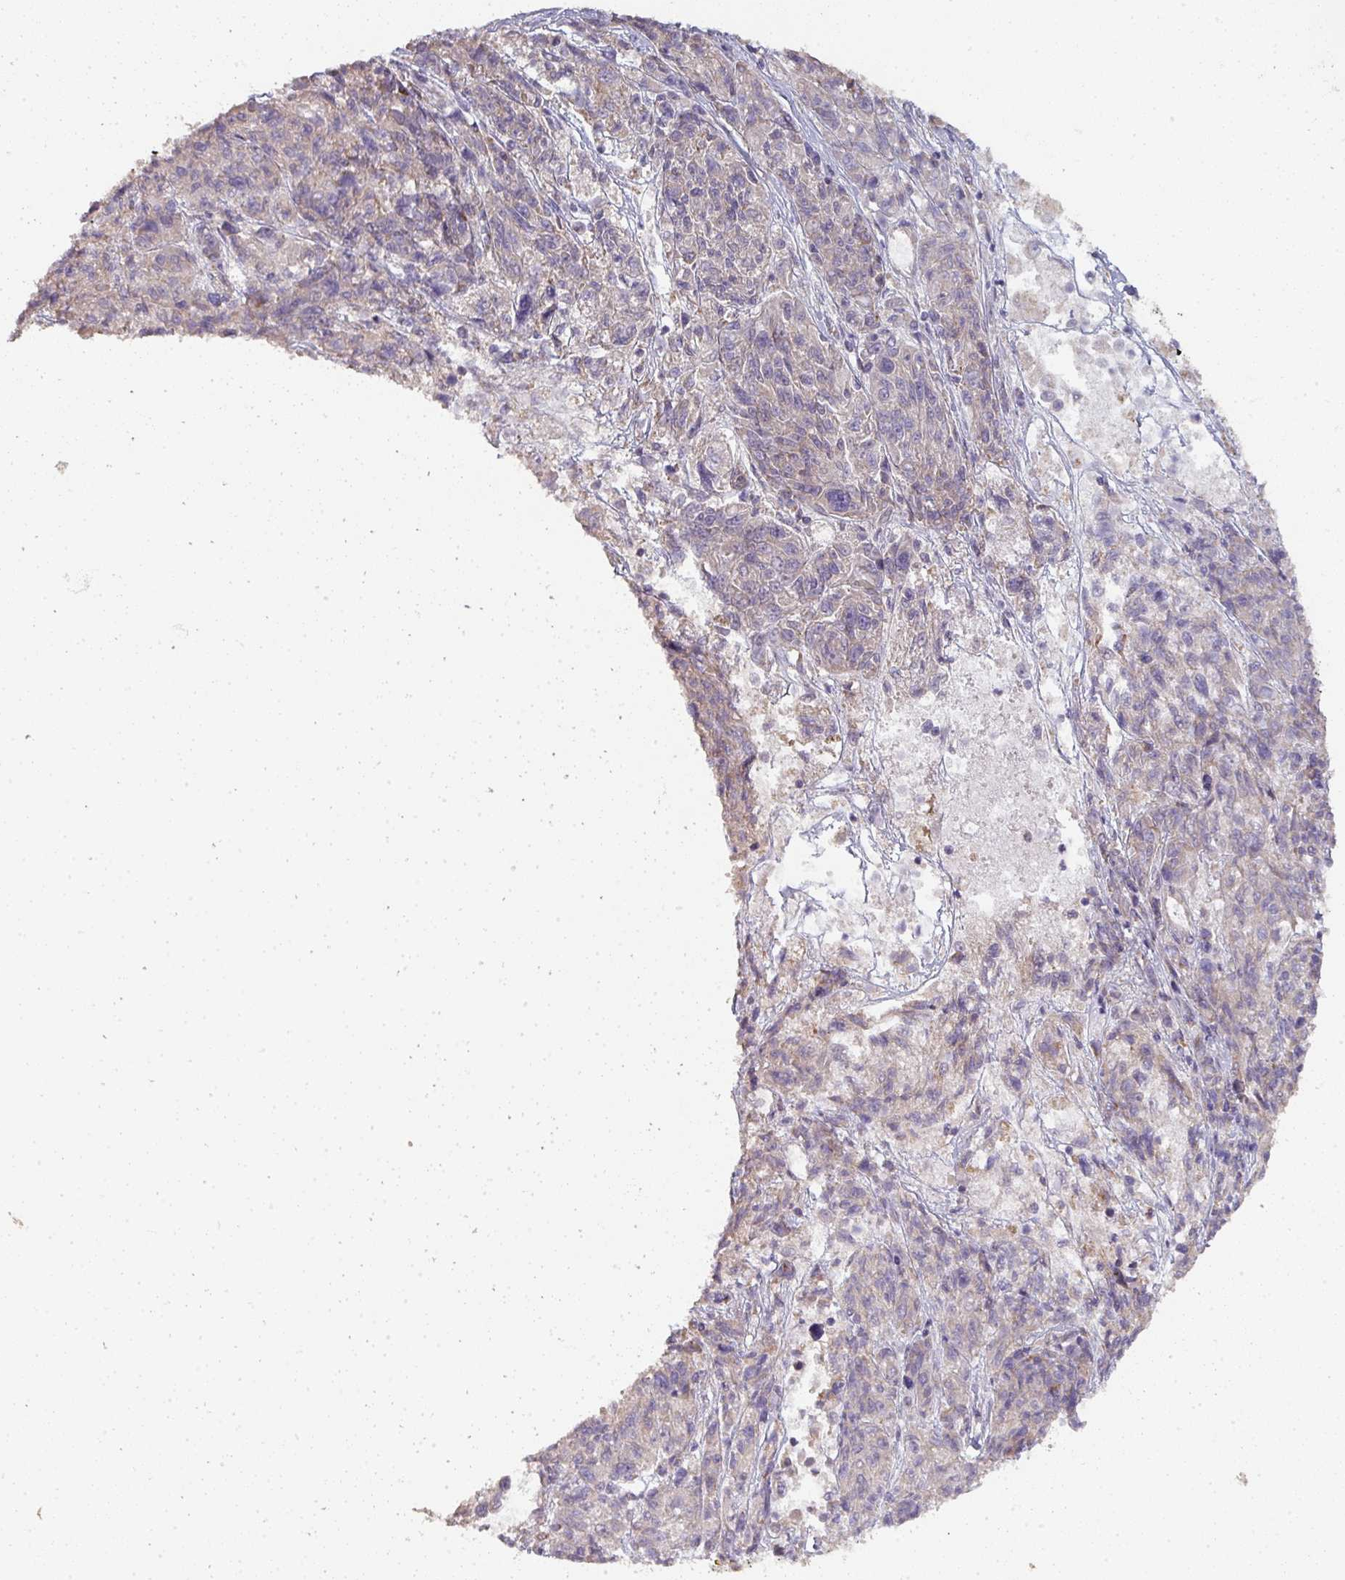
{"staining": {"intensity": "negative", "quantity": "none", "location": "none"}, "tissue": "melanoma", "cell_type": "Tumor cells", "image_type": "cancer", "snomed": [{"axis": "morphology", "description": "Malignant melanoma, NOS"}, {"axis": "topography", "description": "Skin"}], "caption": "Image shows no protein expression in tumor cells of melanoma tissue.", "gene": "PCDH1", "patient": {"sex": "male", "age": 53}}